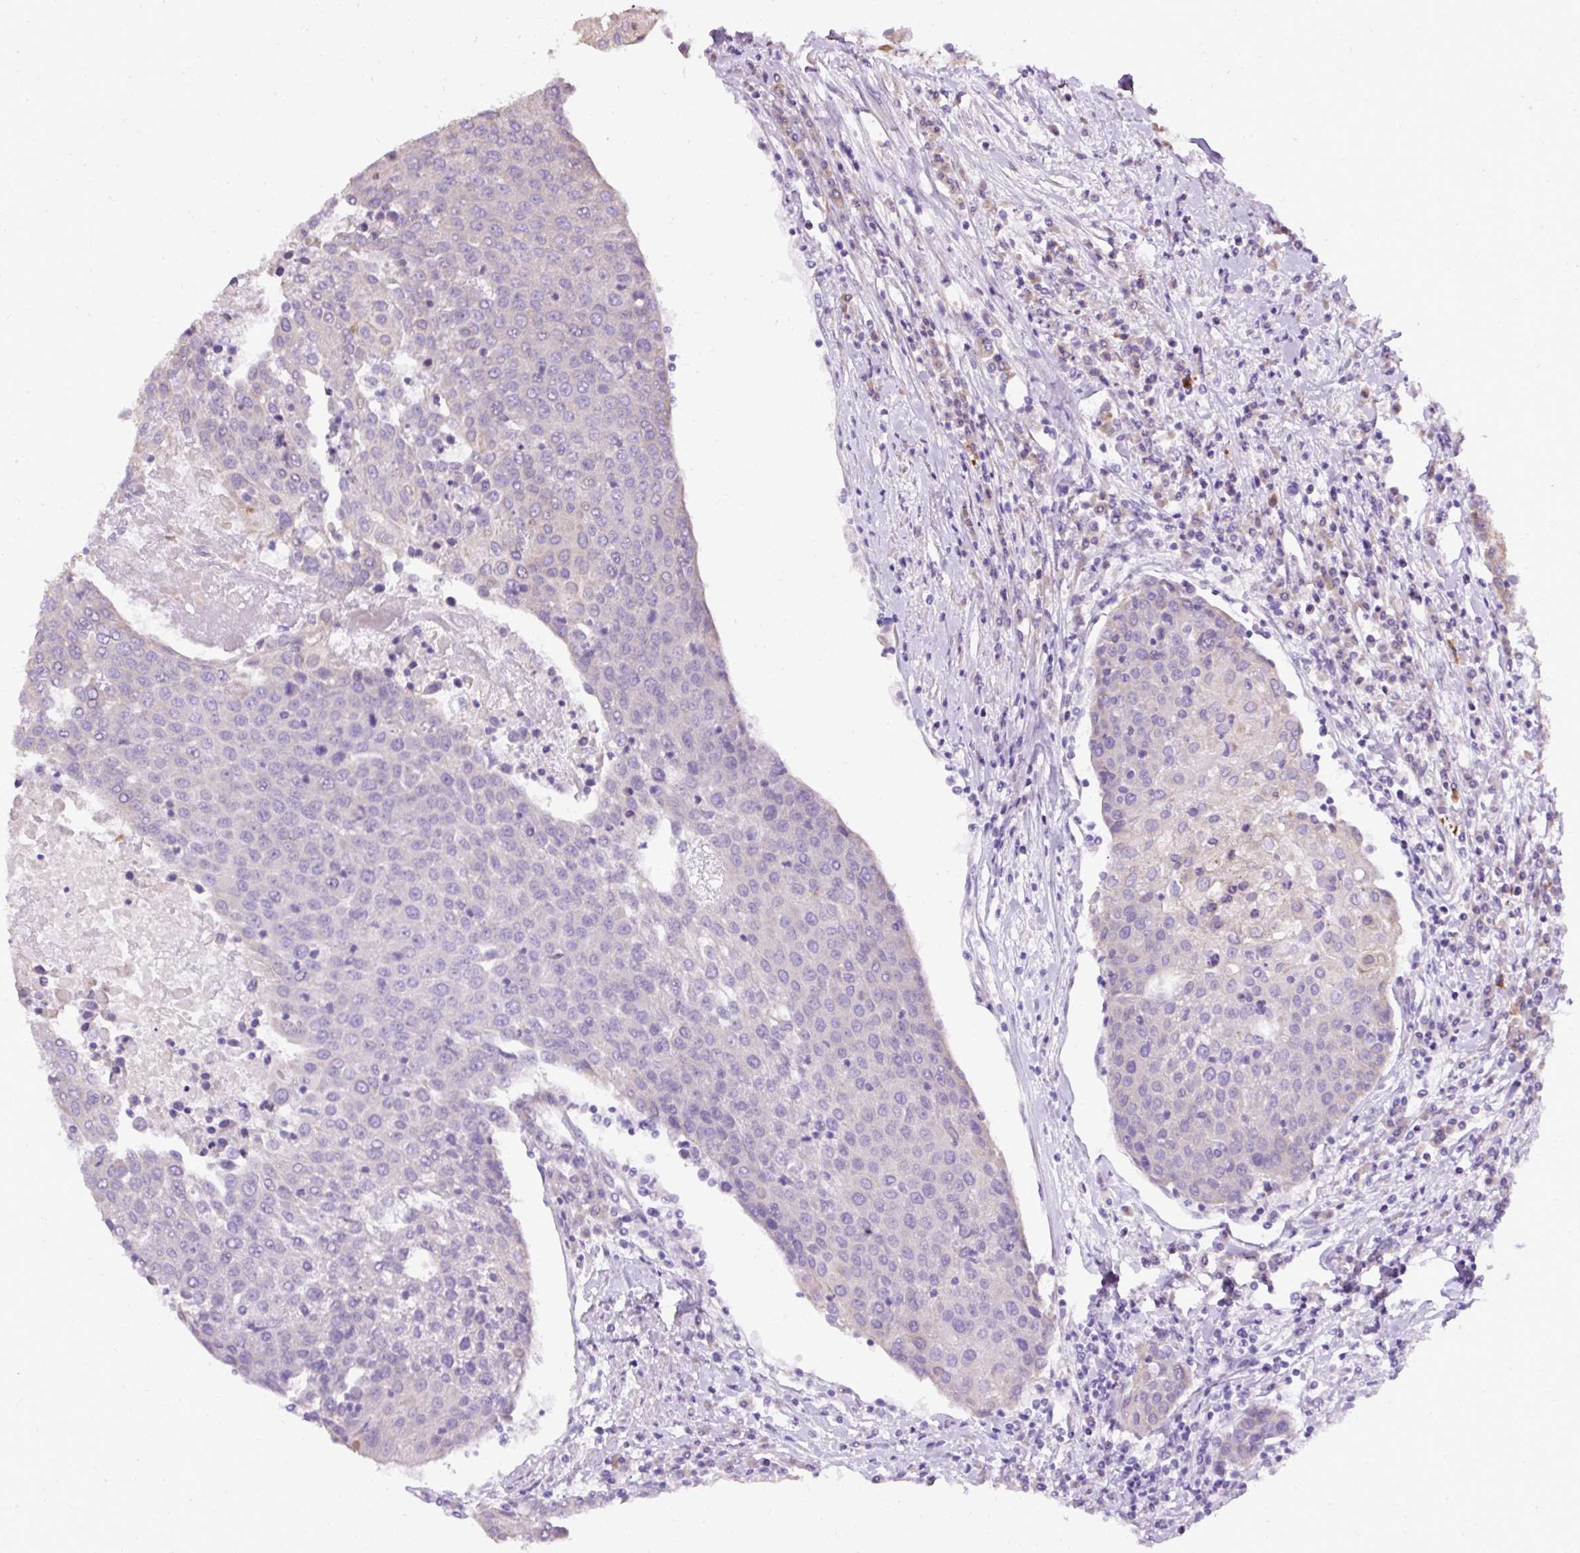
{"staining": {"intensity": "negative", "quantity": "none", "location": "none"}, "tissue": "urothelial cancer", "cell_type": "Tumor cells", "image_type": "cancer", "snomed": [{"axis": "morphology", "description": "Urothelial carcinoma, High grade"}, {"axis": "topography", "description": "Urinary bladder"}], "caption": "The photomicrograph demonstrates no significant staining in tumor cells of urothelial cancer.", "gene": "FAM149A", "patient": {"sex": "female", "age": 85}}